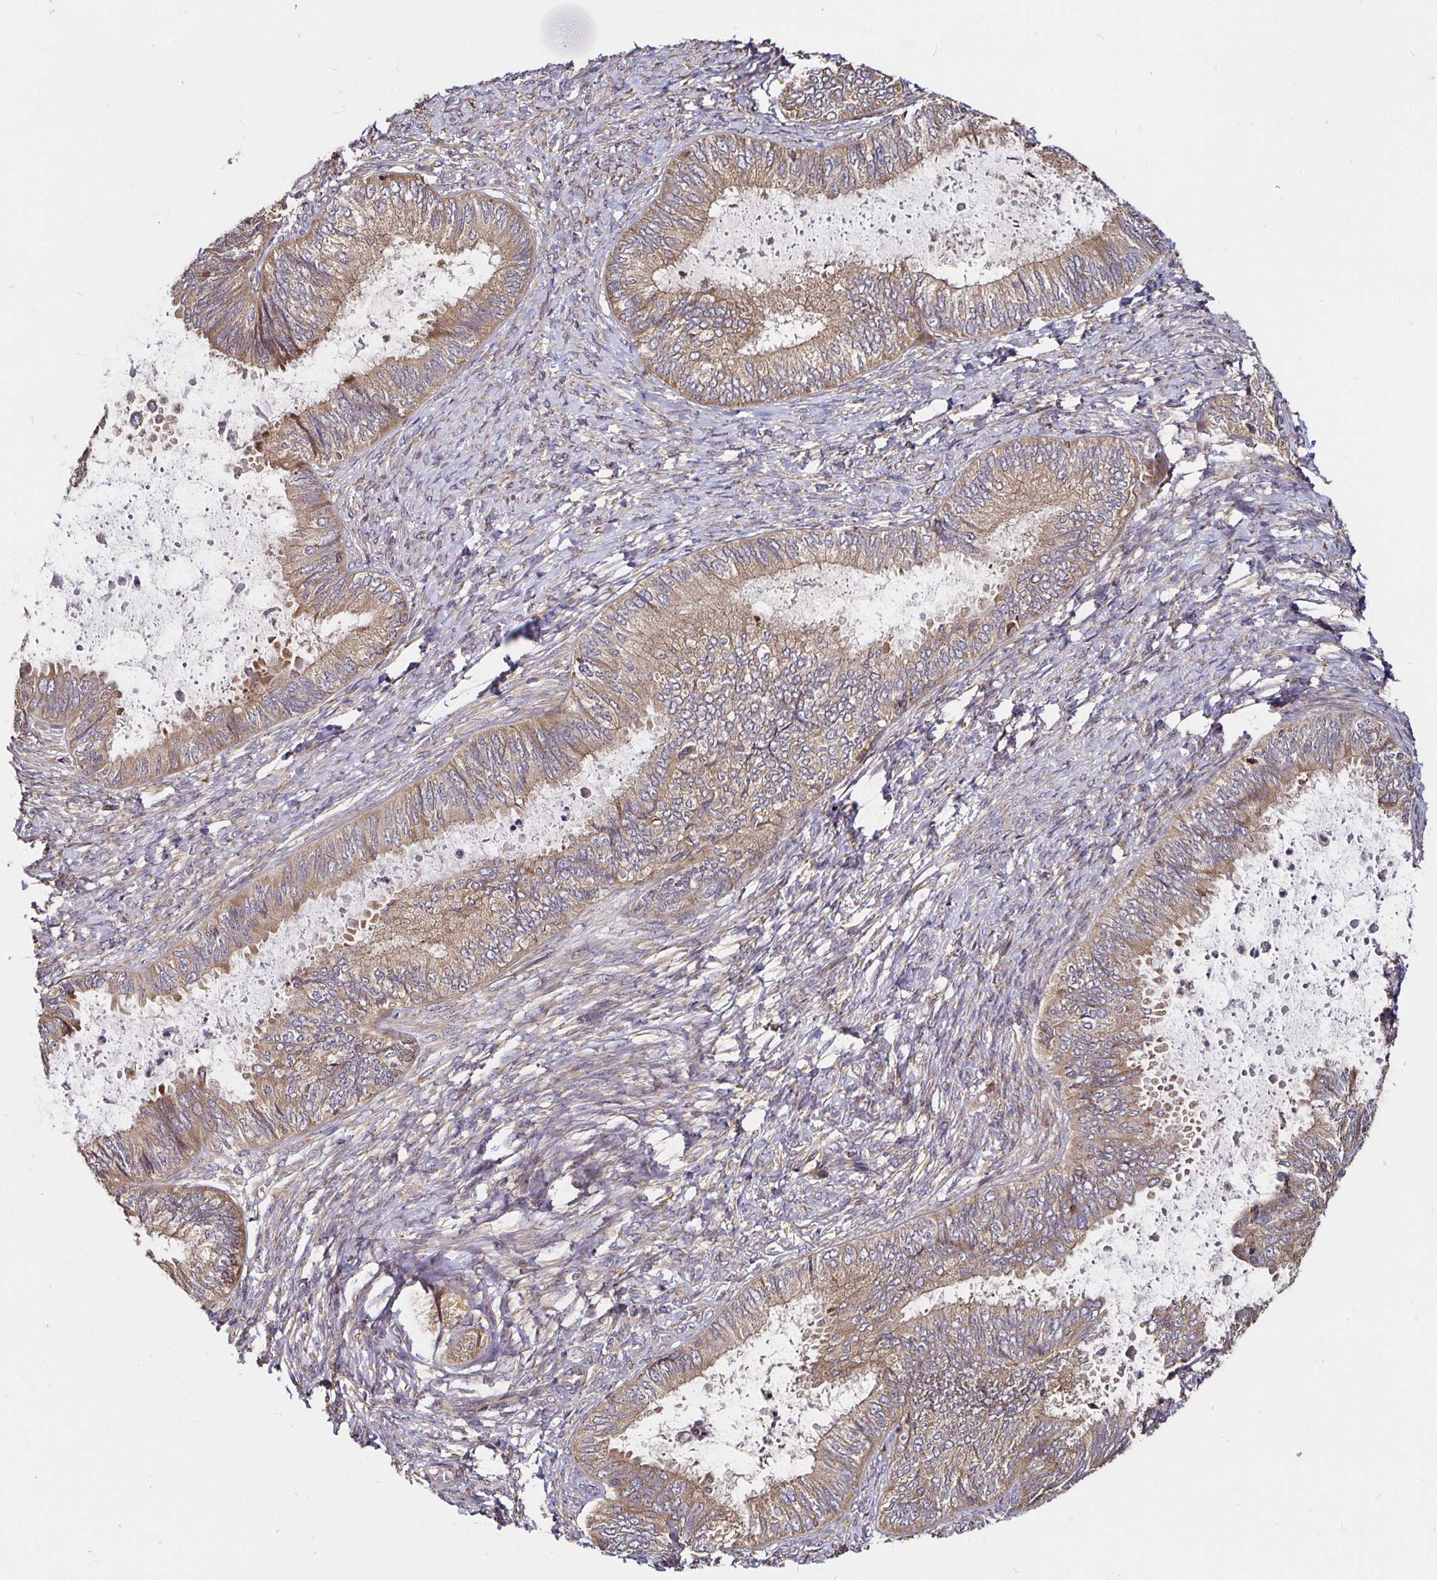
{"staining": {"intensity": "weak", "quantity": ">75%", "location": "cytoplasmic/membranous"}, "tissue": "ovarian cancer", "cell_type": "Tumor cells", "image_type": "cancer", "snomed": [{"axis": "morphology", "description": "Carcinoma, endometroid"}, {"axis": "topography", "description": "Ovary"}], "caption": "This histopathology image shows immunohistochemistry (IHC) staining of human ovarian cancer (endometroid carcinoma), with low weak cytoplasmic/membranous expression in about >75% of tumor cells.", "gene": "MLST8", "patient": {"sex": "female", "age": 70}}